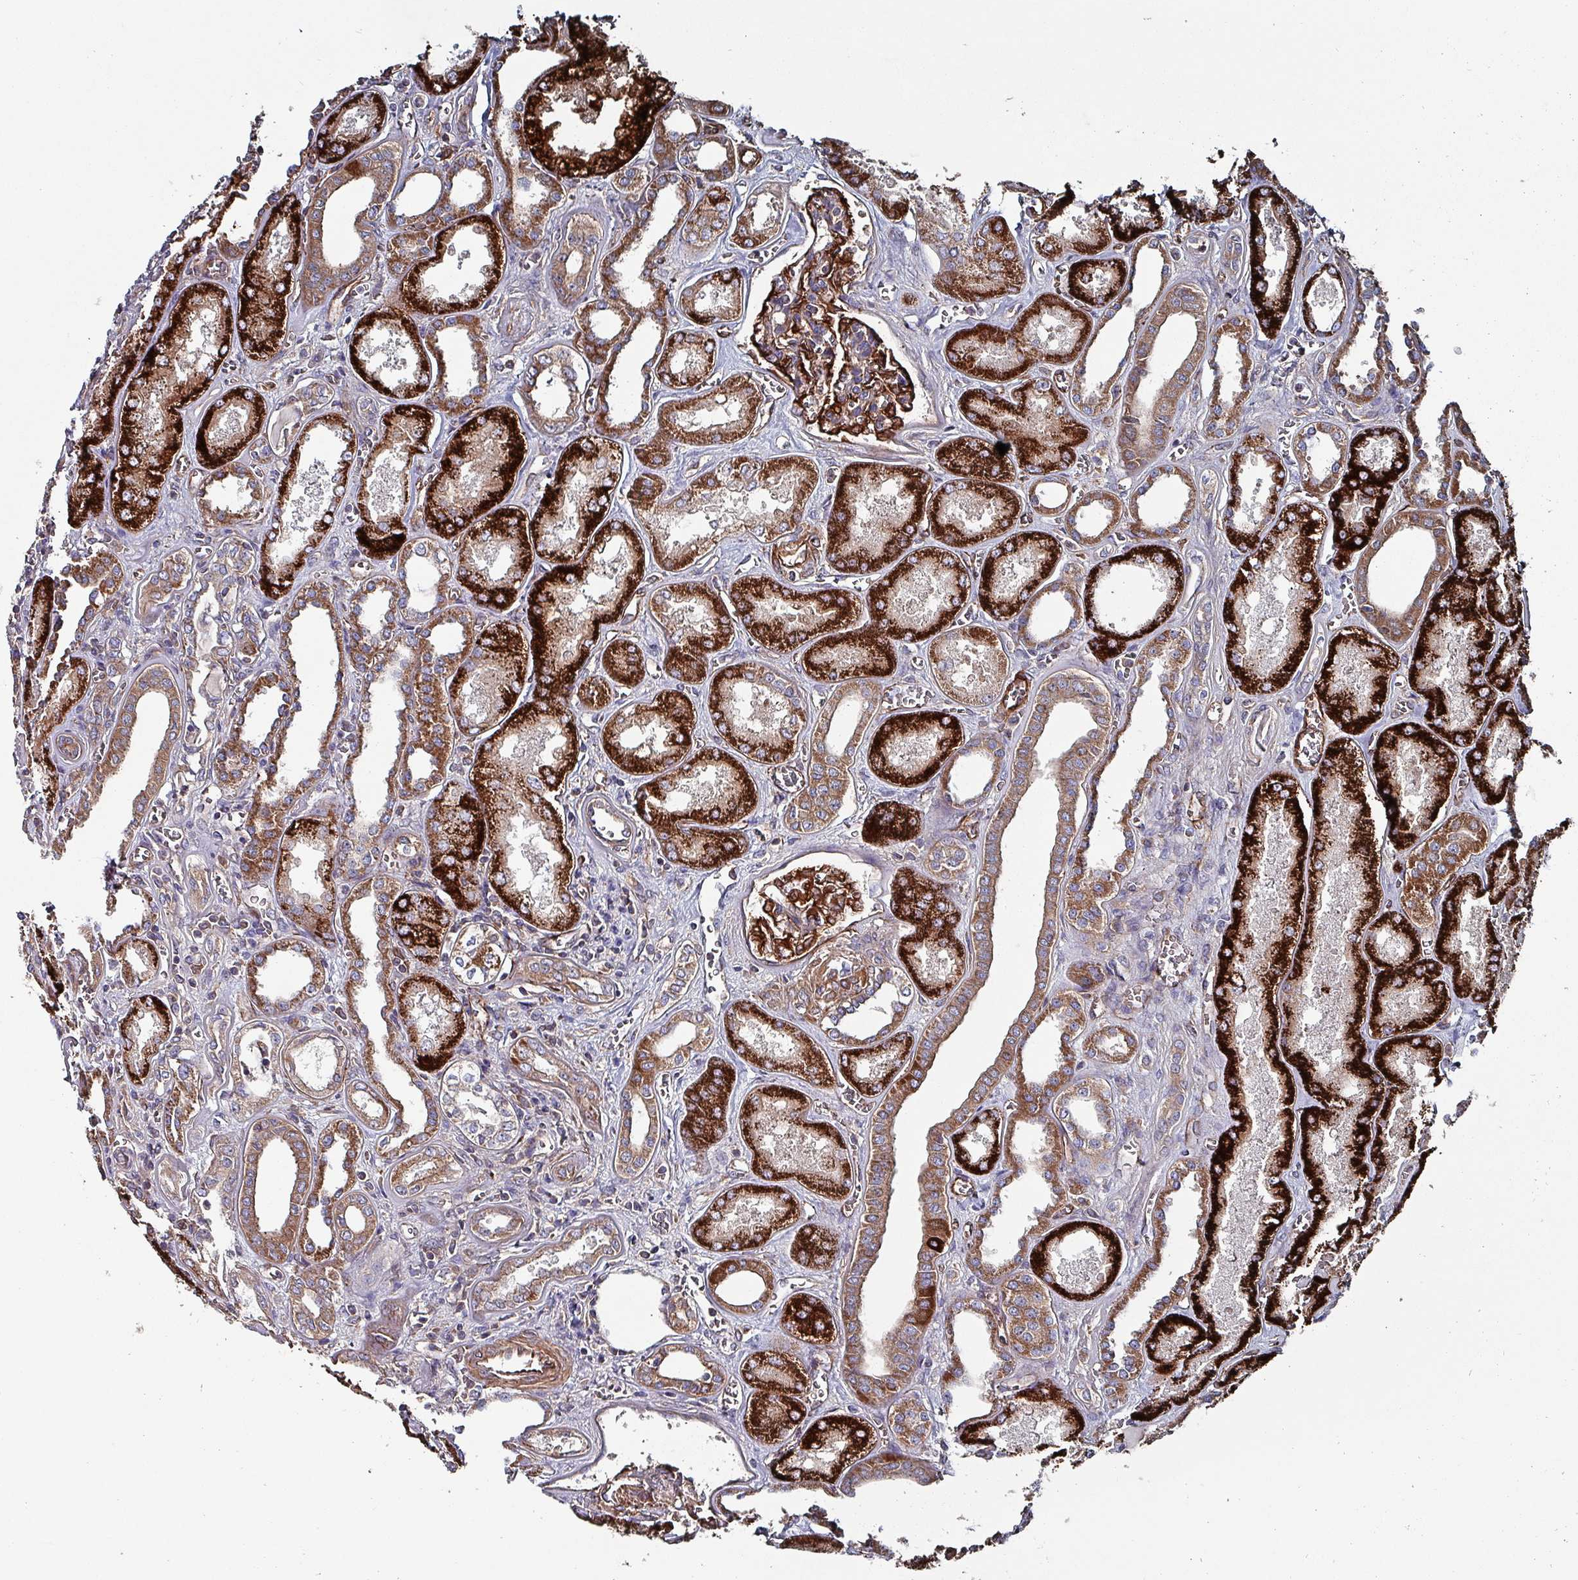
{"staining": {"intensity": "strong", "quantity": ">75%", "location": "cytoplasmic/membranous"}, "tissue": "kidney", "cell_type": "Cells in glomeruli", "image_type": "normal", "snomed": [{"axis": "morphology", "description": "Normal tissue, NOS"}, {"axis": "morphology", "description": "Adenocarcinoma, NOS"}, {"axis": "topography", "description": "Kidney"}], "caption": "Immunohistochemistry of benign human kidney reveals high levels of strong cytoplasmic/membranous staining in about >75% of cells in glomeruli. Using DAB (brown) and hematoxylin (blue) stains, captured at high magnification using brightfield microscopy.", "gene": "ANO10", "patient": {"sex": "female", "age": 68}}